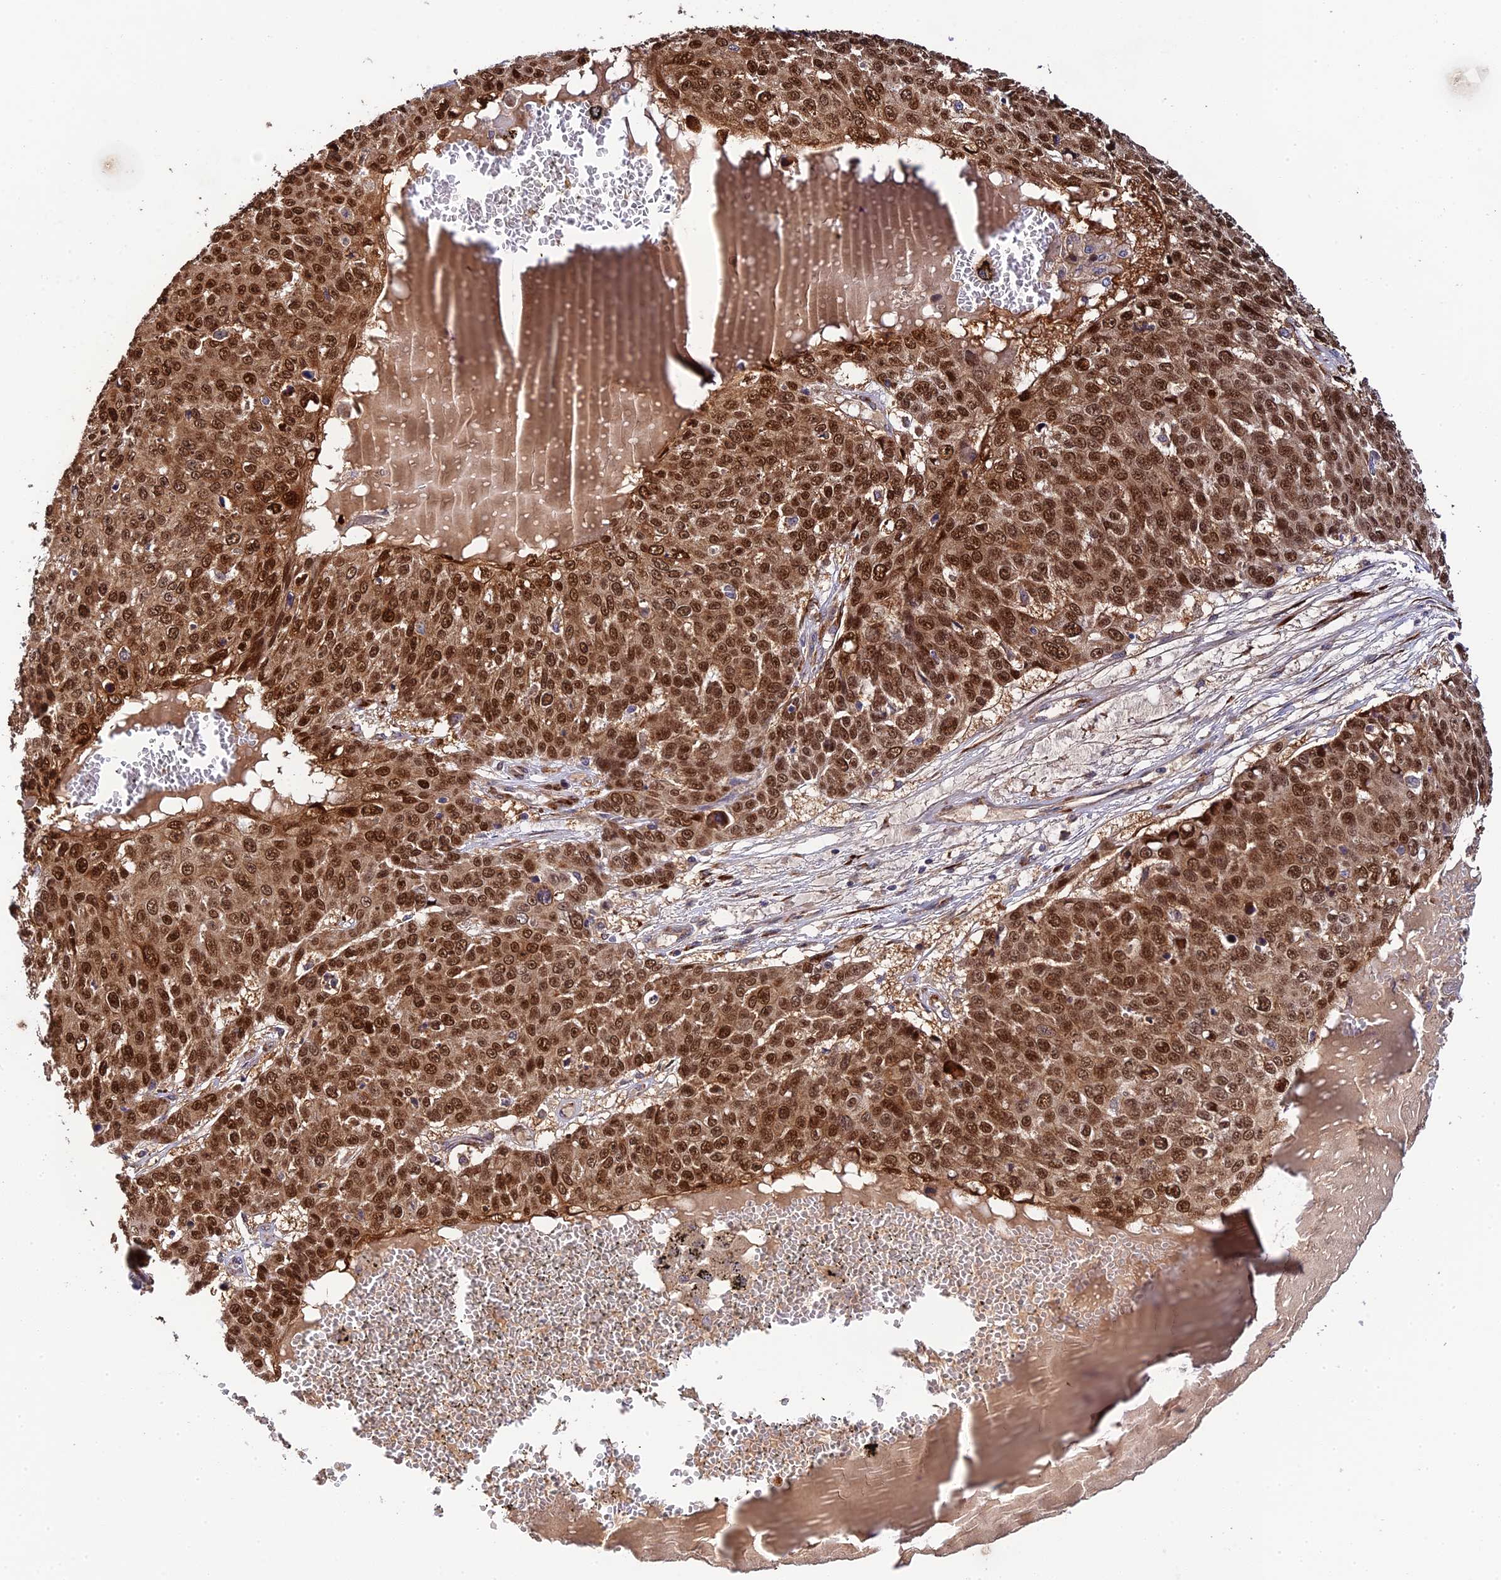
{"staining": {"intensity": "strong", "quantity": ">75%", "location": "cytoplasmic/membranous,nuclear"}, "tissue": "skin cancer", "cell_type": "Tumor cells", "image_type": "cancer", "snomed": [{"axis": "morphology", "description": "Squamous cell carcinoma, NOS"}, {"axis": "topography", "description": "Skin"}], "caption": "Protein expression analysis of human skin cancer (squamous cell carcinoma) reveals strong cytoplasmic/membranous and nuclear positivity in about >75% of tumor cells.", "gene": "P3H3", "patient": {"sex": "male", "age": 71}}